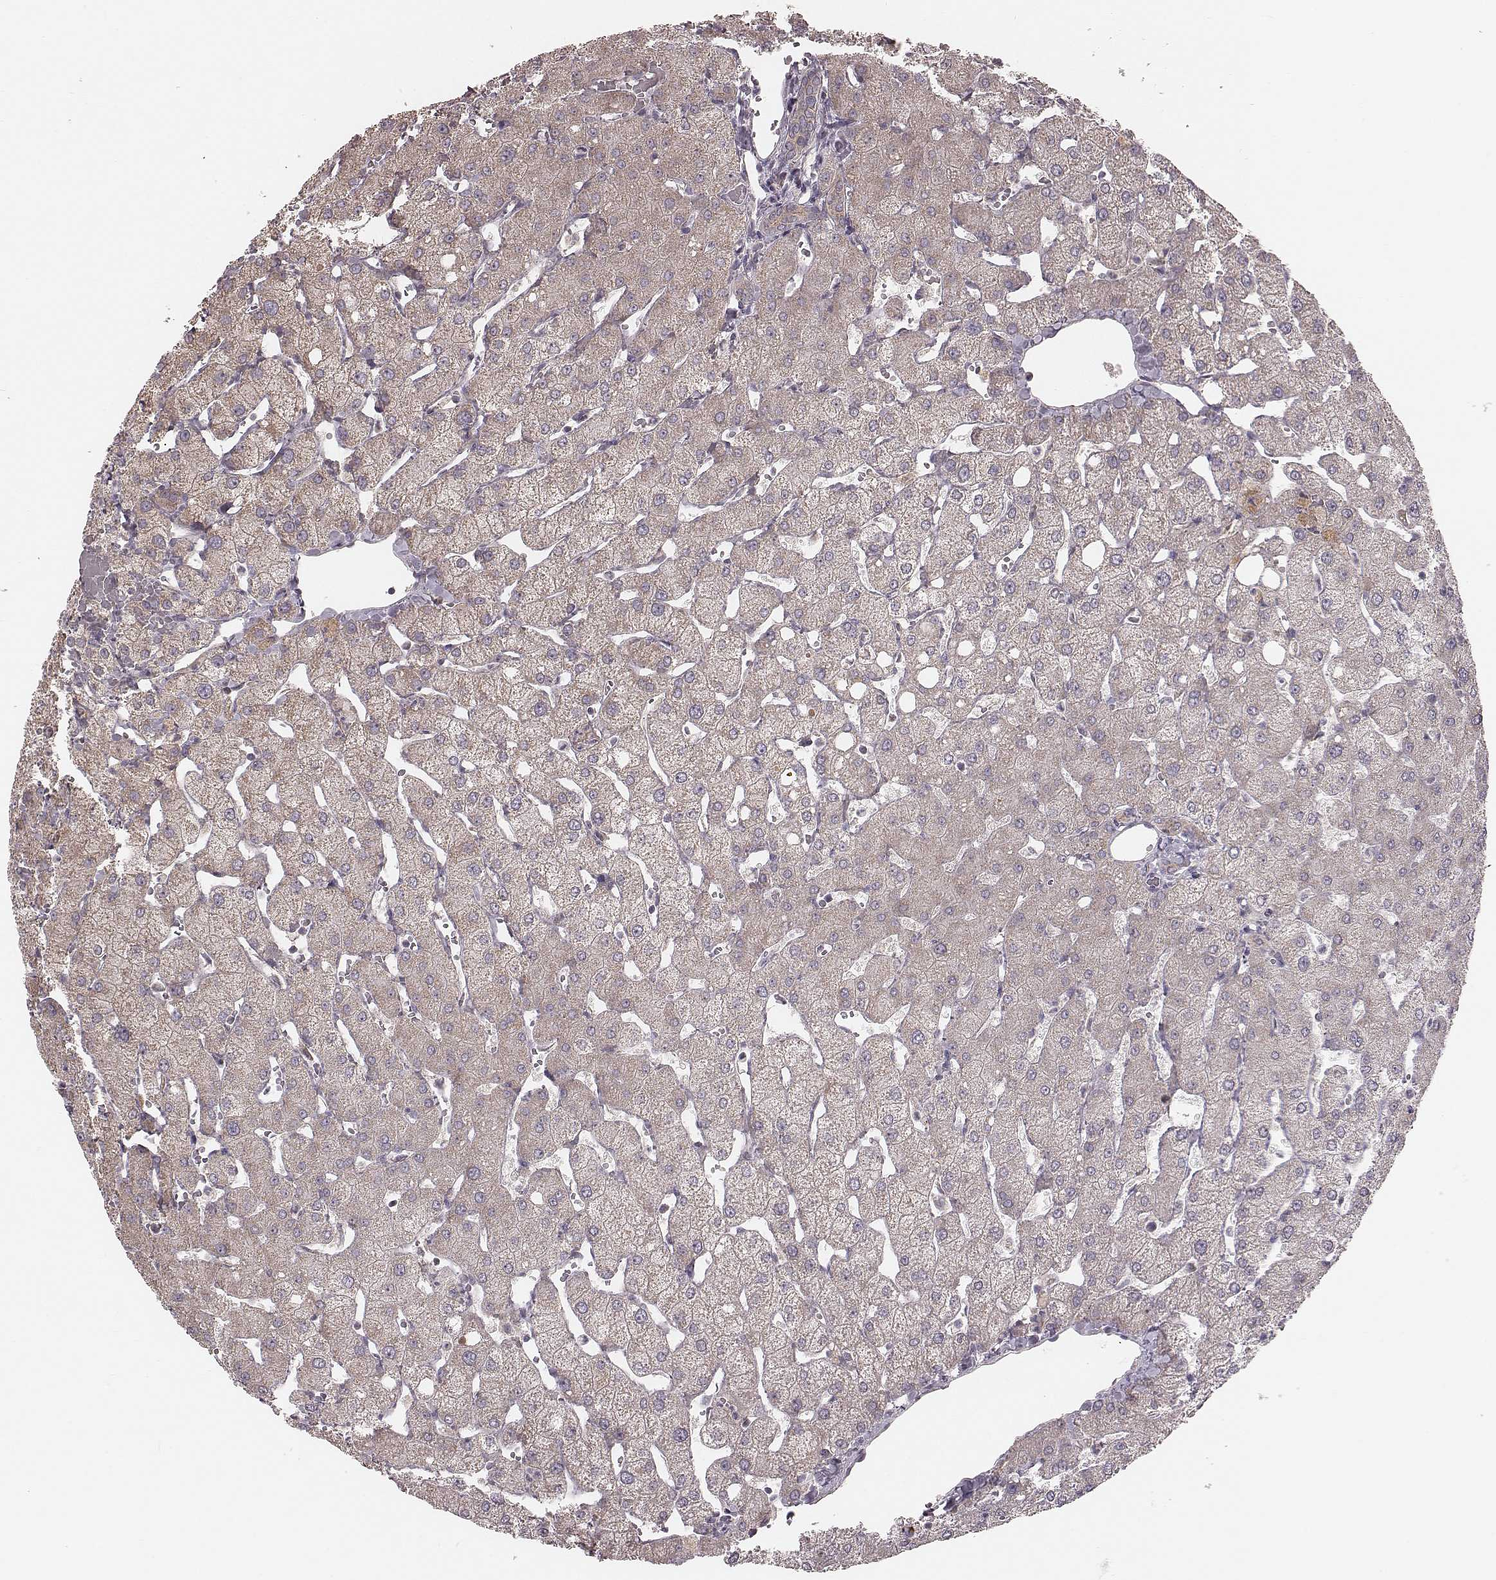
{"staining": {"intensity": "weak", "quantity": ">75%", "location": "cytoplasmic/membranous"}, "tissue": "liver", "cell_type": "Cholangiocytes", "image_type": "normal", "snomed": [{"axis": "morphology", "description": "Normal tissue, NOS"}, {"axis": "topography", "description": "Liver"}], "caption": "Liver stained with DAB (3,3'-diaminobenzidine) immunohistochemistry (IHC) shows low levels of weak cytoplasmic/membranous staining in about >75% of cholangiocytes.", "gene": "MRPS27", "patient": {"sex": "female", "age": 54}}